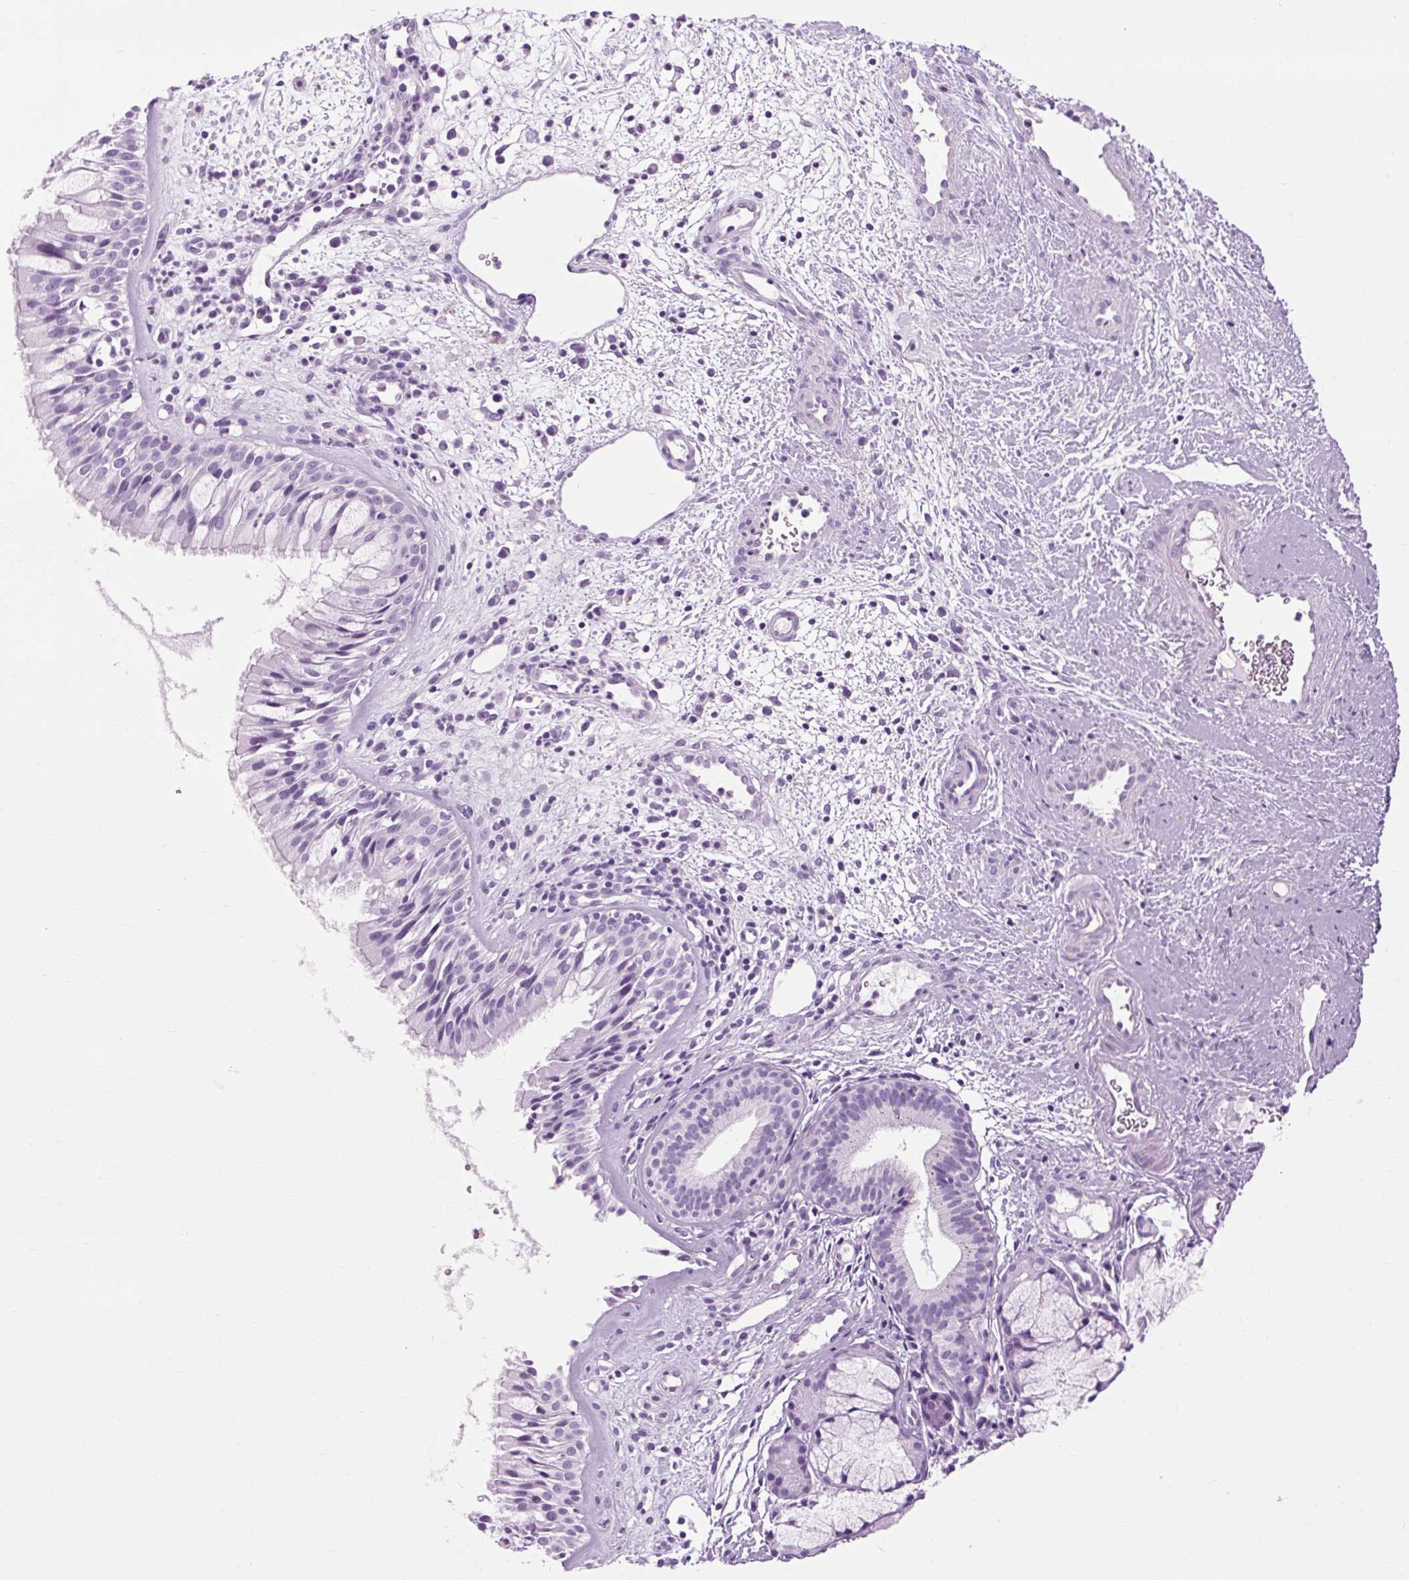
{"staining": {"intensity": "negative", "quantity": "none", "location": "none"}, "tissue": "nasopharynx", "cell_type": "Respiratory epithelial cells", "image_type": "normal", "snomed": [{"axis": "morphology", "description": "Normal tissue, NOS"}, {"axis": "topography", "description": "Nasopharynx"}], "caption": "Micrograph shows no significant protein positivity in respiratory epithelial cells of normal nasopharynx. (Brightfield microscopy of DAB (3,3'-diaminobenzidine) immunohistochemistry at high magnification).", "gene": "OOEP", "patient": {"sex": "male", "age": 65}}